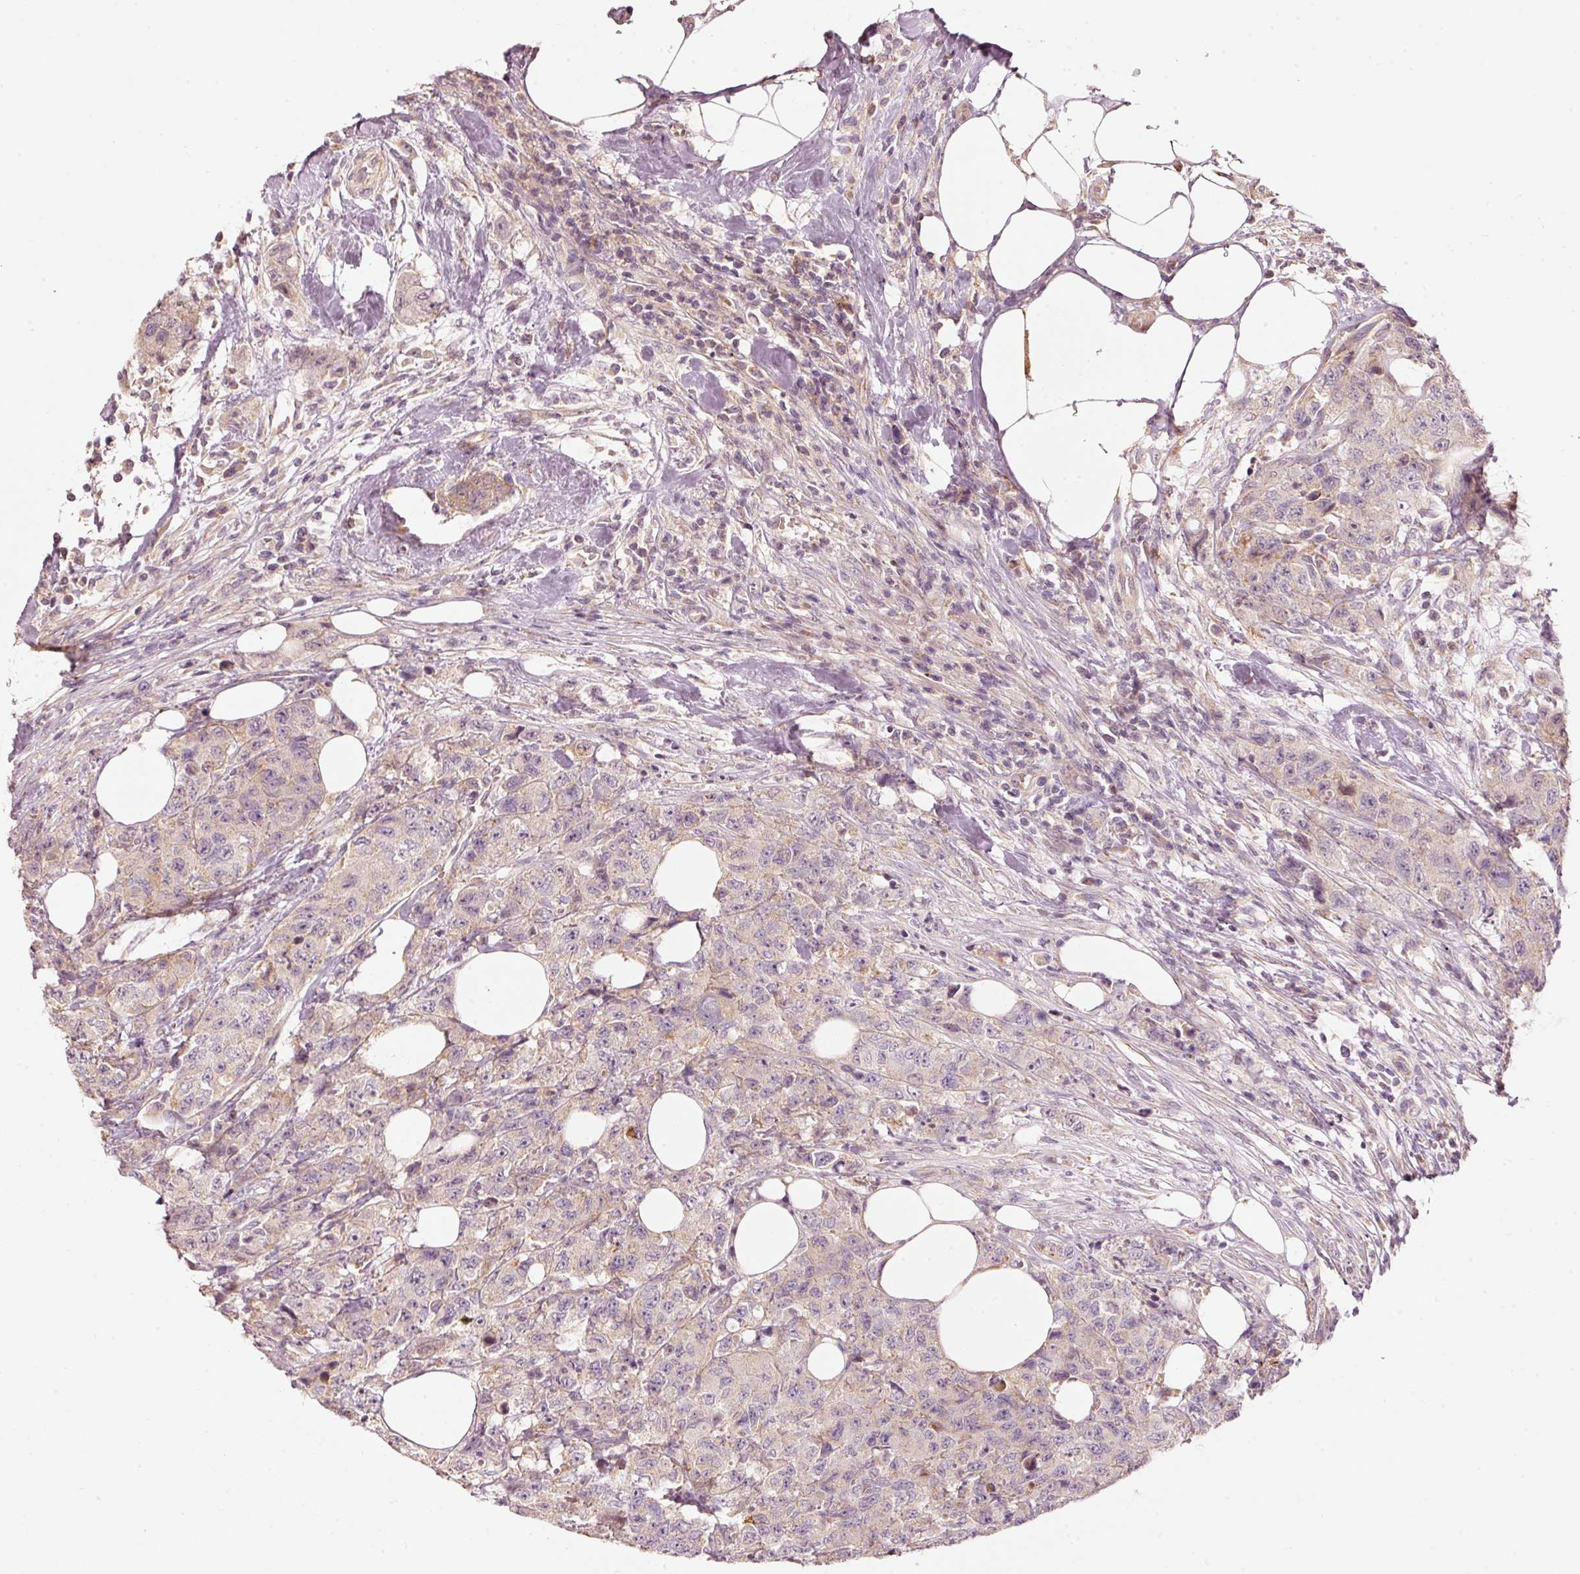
{"staining": {"intensity": "negative", "quantity": "none", "location": "none"}, "tissue": "urothelial cancer", "cell_type": "Tumor cells", "image_type": "cancer", "snomed": [{"axis": "morphology", "description": "Urothelial carcinoma, High grade"}, {"axis": "topography", "description": "Urinary bladder"}], "caption": "Immunohistochemical staining of urothelial carcinoma (high-grade) displays no significant staining in tumor cells.", "gene": "ARHGAP22", "patient": {"sex": "female", "age": 78}}